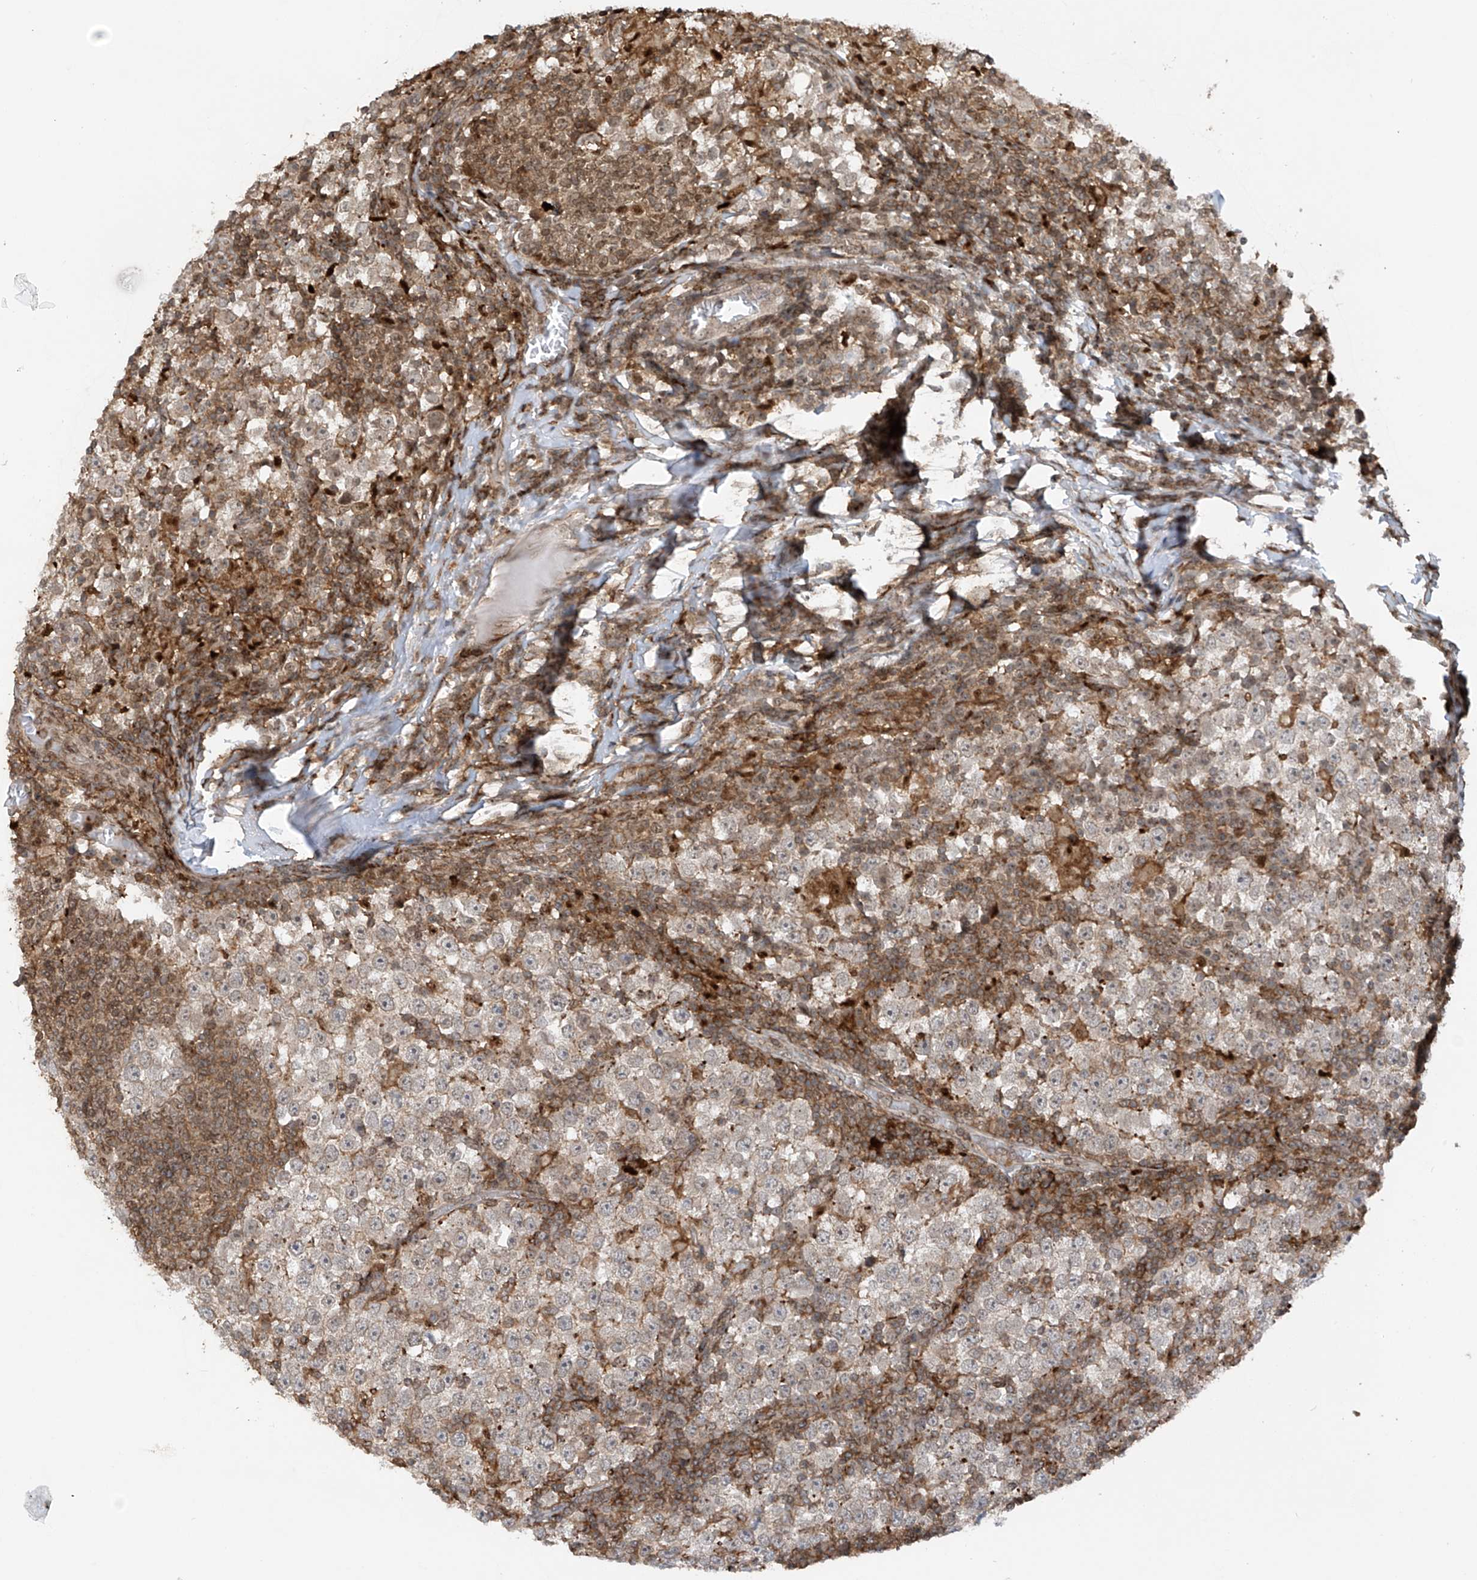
{"staining": {"intensity": "negative", "quantity": "none", "location": "none"}, "tissue": "testis cancer", "cell_type": "Tumor cells", "image_type": "cancer", "snomed": [{"axis": "morphology", "description": "Seminoma, NOS"}, {"axis": "topography", "description": "Testis"}], "caption": "This is an immunohistochemistry (IHC) histopathology image of human seminoma (testis). There is no staining in tumor cells.", "gene": "REPIN1", "patient": {"sex": "male", "age": 65}}